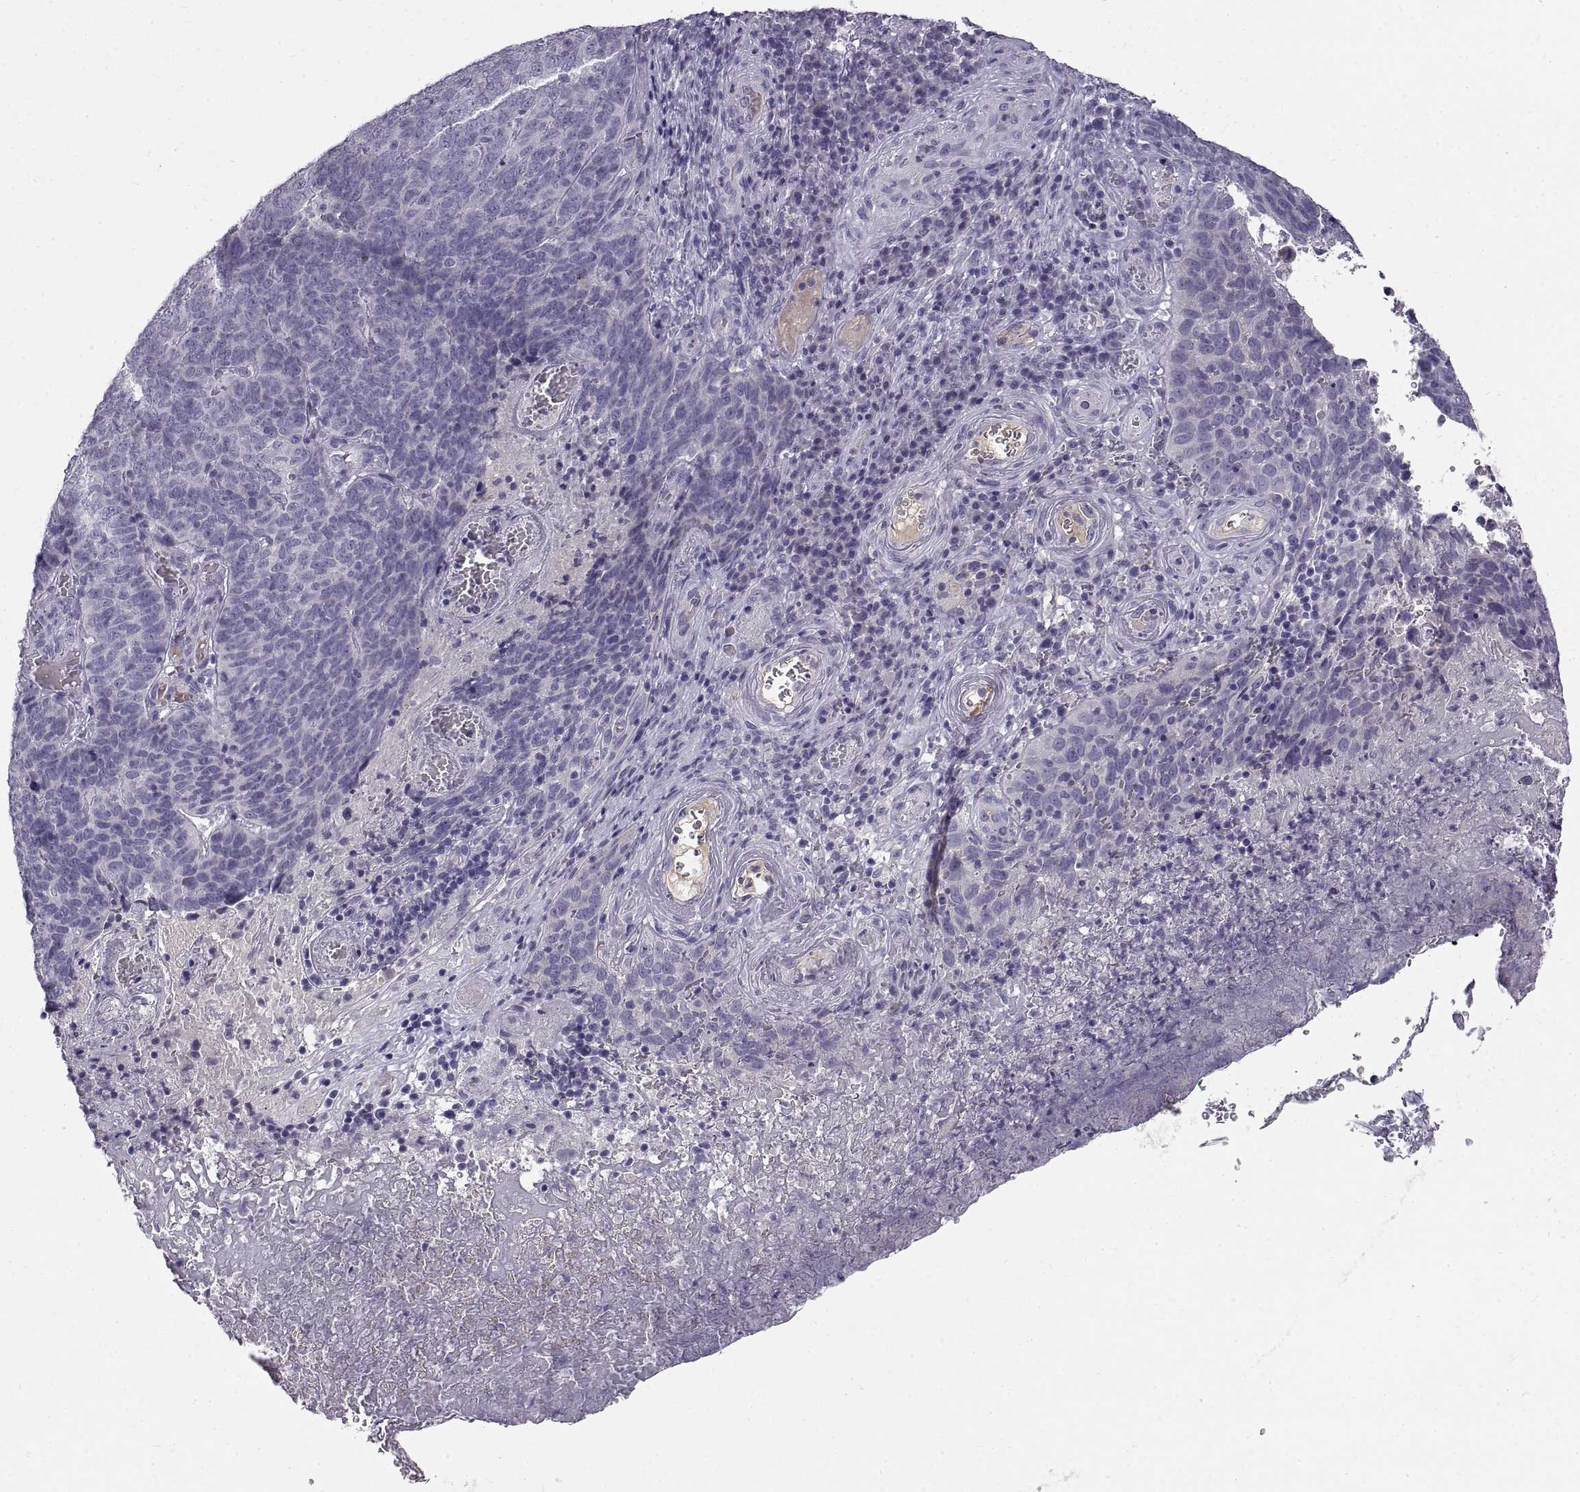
{"staining": {"intensity": "negative", "quantity": "none", "location": "none"}, "tissue": "skin cancer", "cell_type": "Tumor cells", "image_type": "cancer", "snomed": [{"axis": "morphology", "description": "Squamous cell carcinoma, NOS"}, {"axis": "topography", "description": "Skin"}, {"axis": "topography", "description": "Anal"}], "caption": "Tumor cells show no significant protein staining in skin cancer (squamous cell carcinoma). (Immunohistochemistry (ihc), brightfield microscopy, high magnification).", "gene": "ADAM32", "patient": {"sex": "female", "age": 51}}